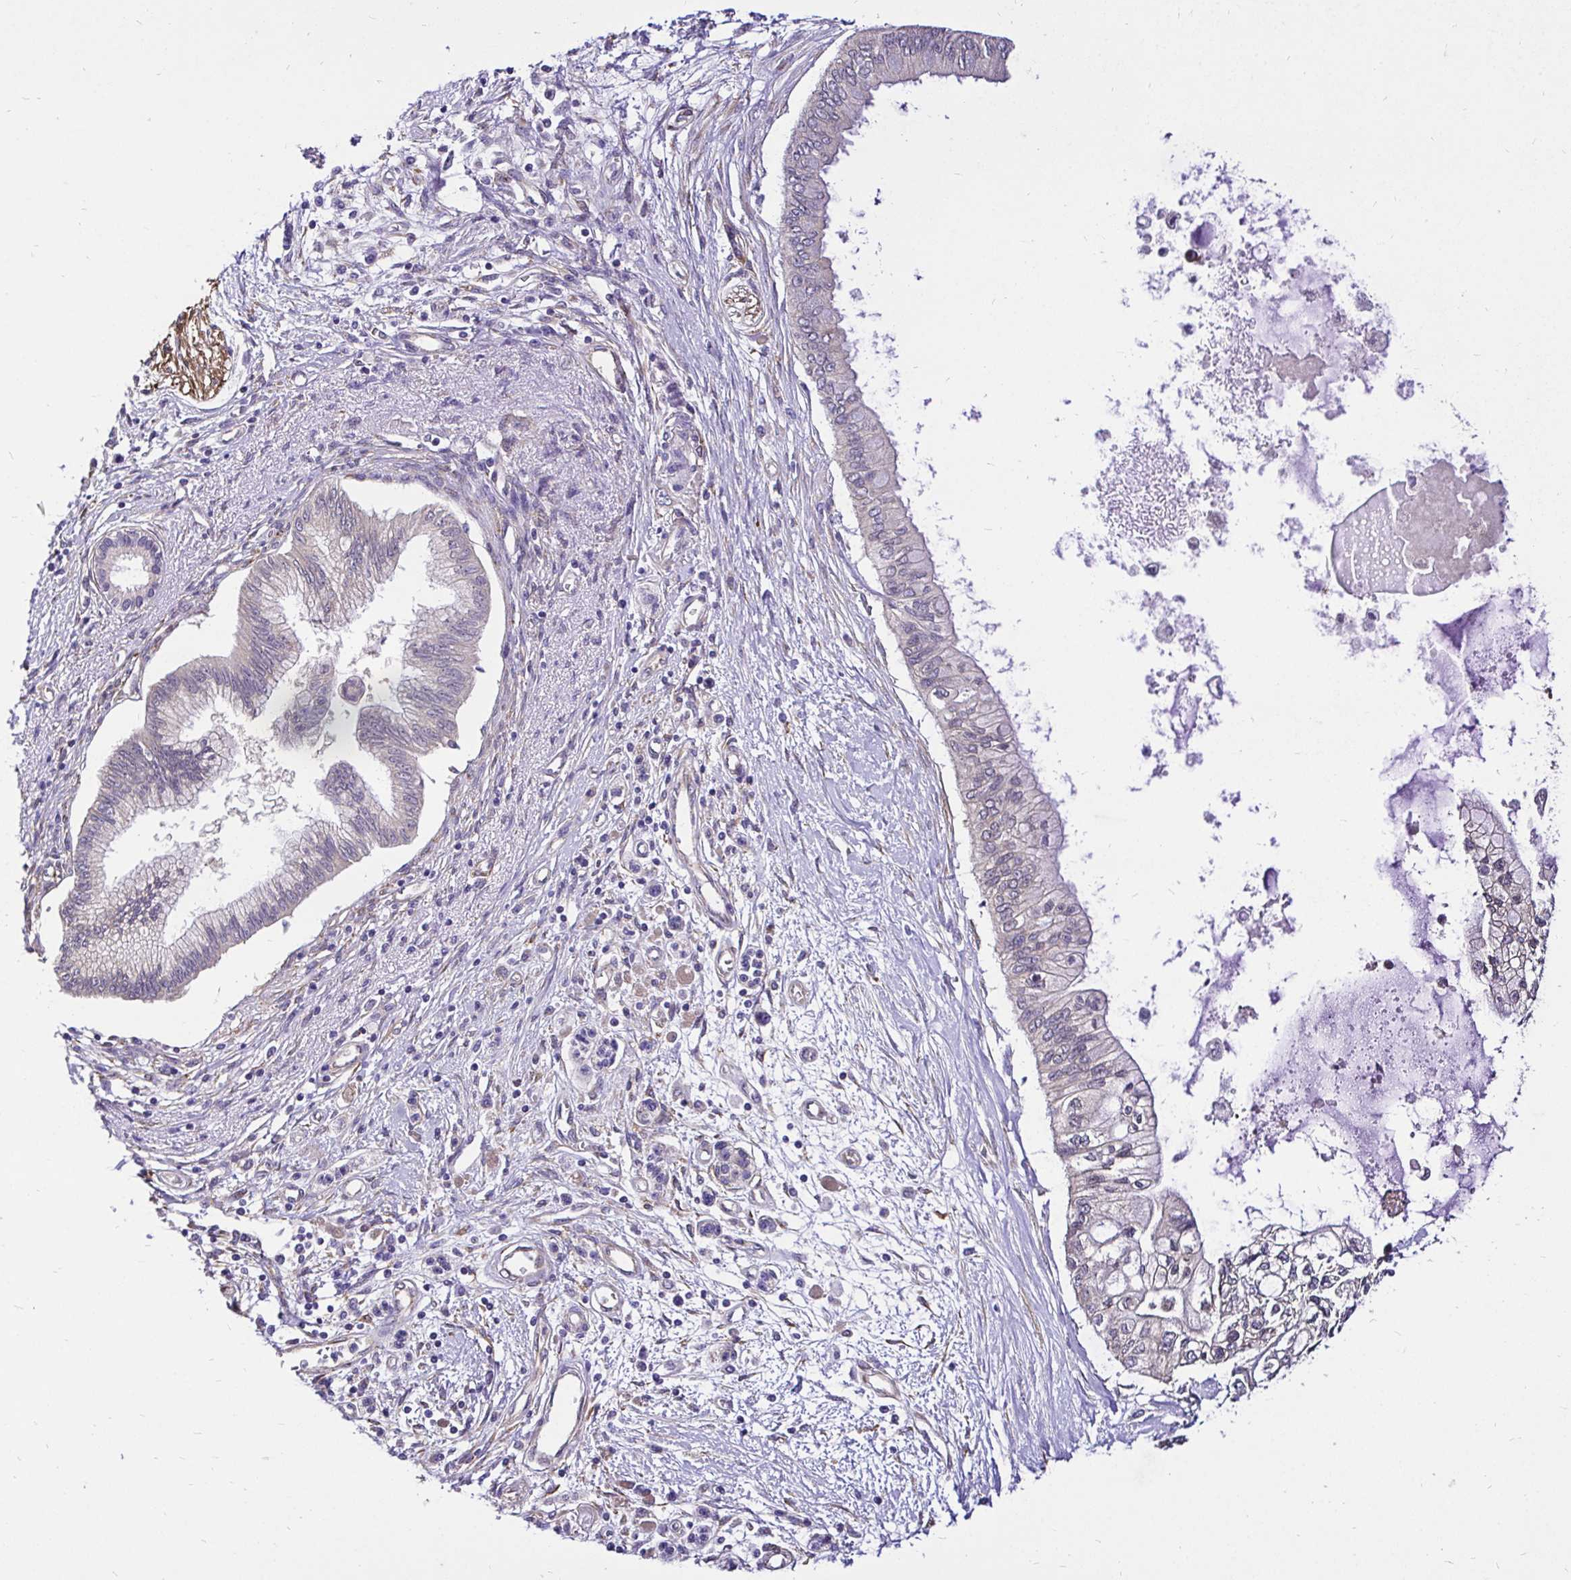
{"staining": {"intensity": "negative", "quantity": "none", "location": "none"}, "tissue": "pancreatic cancer", "cell_type": "Tumor cells", "image_type": "cancer", "snomed": [{"axis": "morphology", "description": "Adenocarcinoma, NOS"}, {"axis": "topography", "description": "Pancreas"}], "caption": "Human pancreatic cancer stained for a protein using IHC shows no staining in tumor cells.", "gene": "CCDC122", "patient": {"sex": "female", "age": 77}}